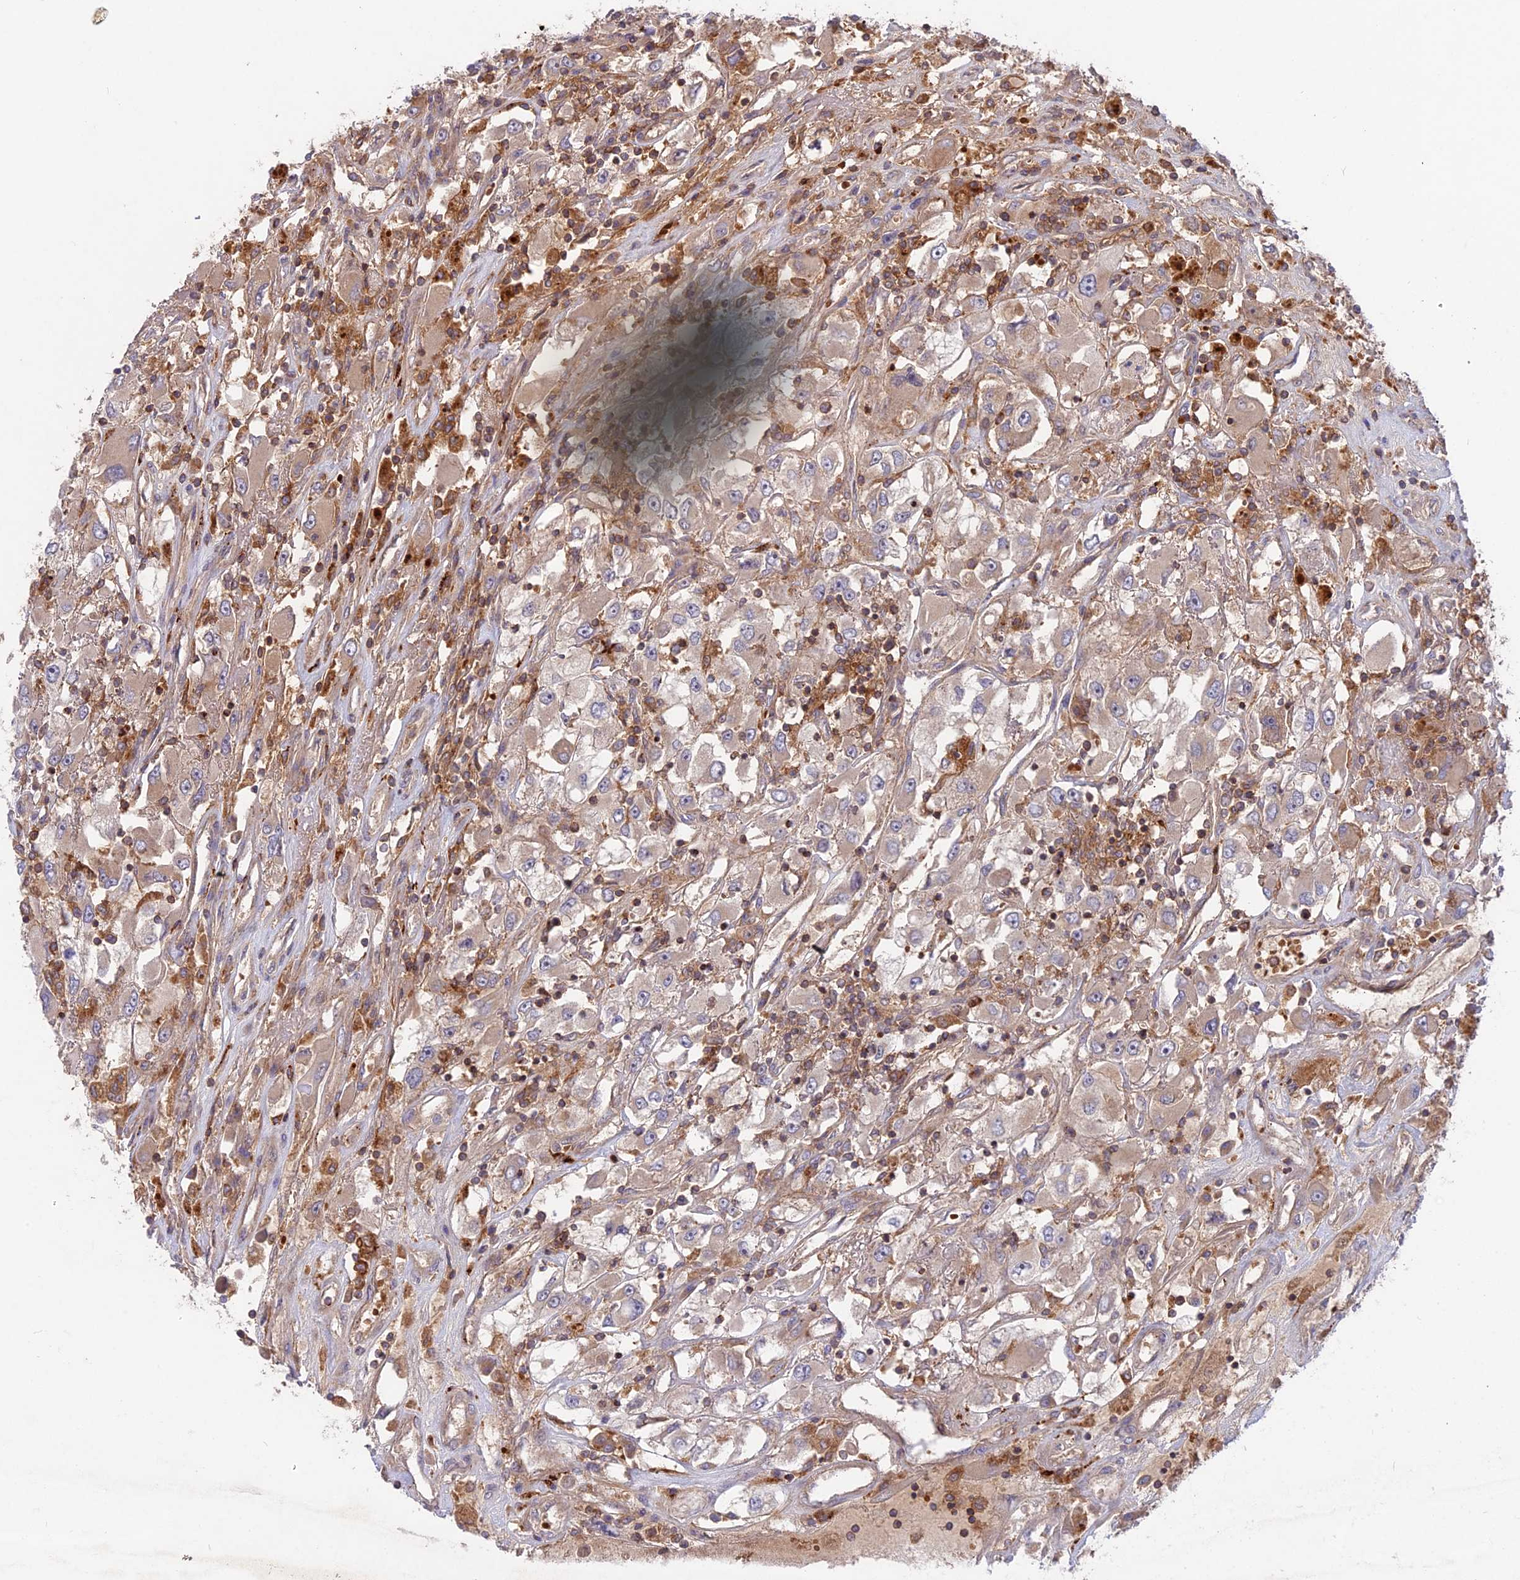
{"staining": {"intensity": "weak", "quantity": "<25%", "location": "cytoplasmic/membranous"}, "tissue": "renal cancer", "cell_type": "Tumor cells", "image_type": "cancer", "snomed": [{"axis": "morphology", "description": "Adenocarcinoma, NOS"}, {"axis": "topography", "description": "Kidney"}], "caption": "Tumor cells are negative for brown protein staining in renal cancer.", "gene": "CPNE7", "patient": {"sex": "female", "age": 52}}